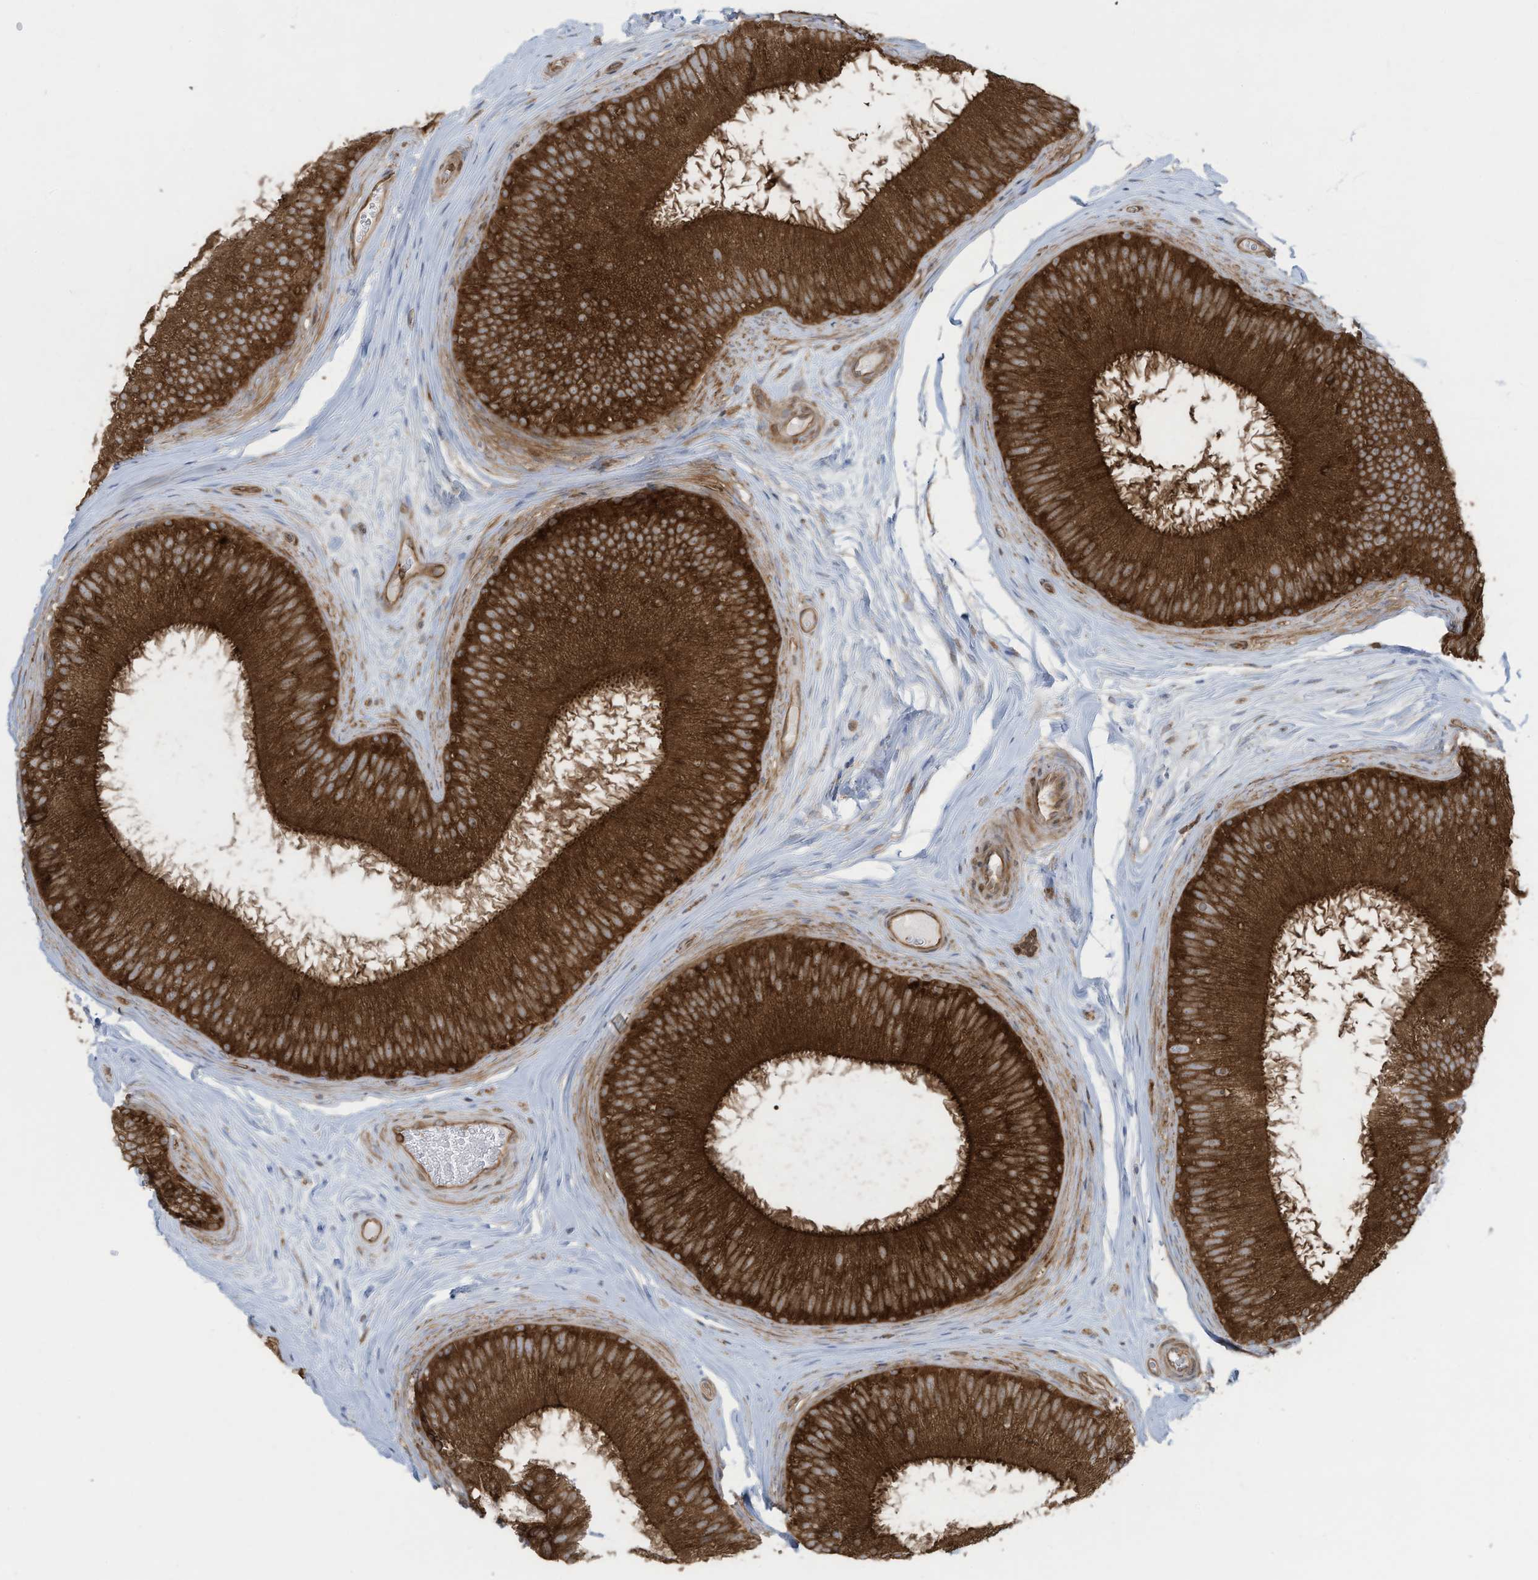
{"staining": {"intensity": "strong", "quantity": ">75%", "location": "cytoplasmic/membranous"}, "tissue": "epididymis", "cell_type": "Glandular cells", "image_type": "normal", "snomed": [{"axis": "morphology", "description": "Normal tissue, NOS"}, {"axis": "topography", "description": "Epididymis"}], "caption": "Human epididymis stained with a brown dye shows strong cytoplasmic/membranous positive expression in approximately >75% of glandular cells.", "gene": "OLA1", "patient": {"sex": "male", "age": 45}}